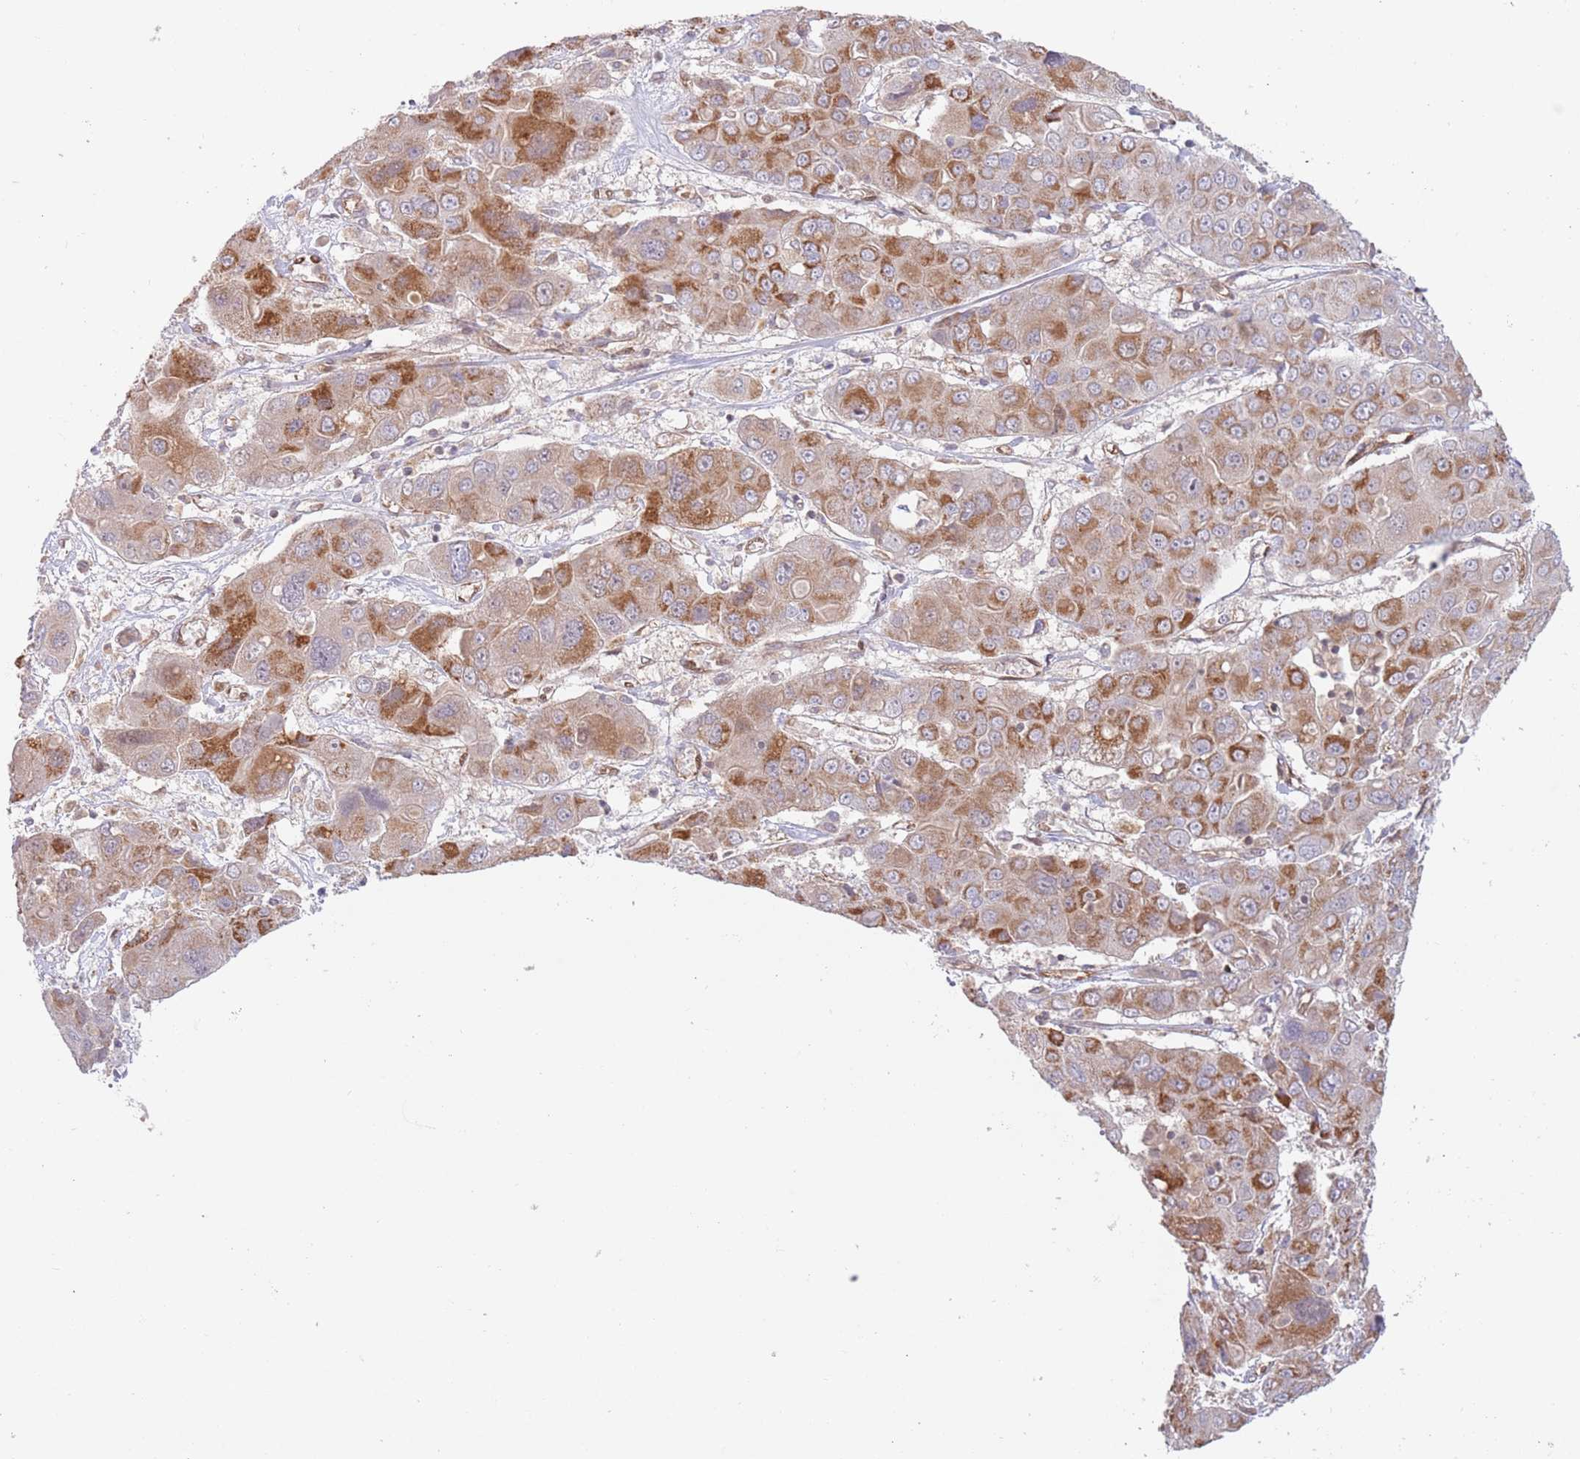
{"staining": {"intensity": "moderate", "quantity": "25%-75%", "location": "cytoplasmic/membranous"}, "tissue": "liver cancer", "cell_type": "Tumor cells", "image_type": "cancer", "snomed": [{"axis": "morphology", "description": "Cholangiocarcinoma"}, {"axis": "topography", "description": "Liver"}], "caption": "Liver cholangiocarcinoma stained for a protein reveals moderate cytoplasmic/membranous positivity in tumor cells.", "gene": "GUK1", "patient": {"sex": "male", "age": 67}}